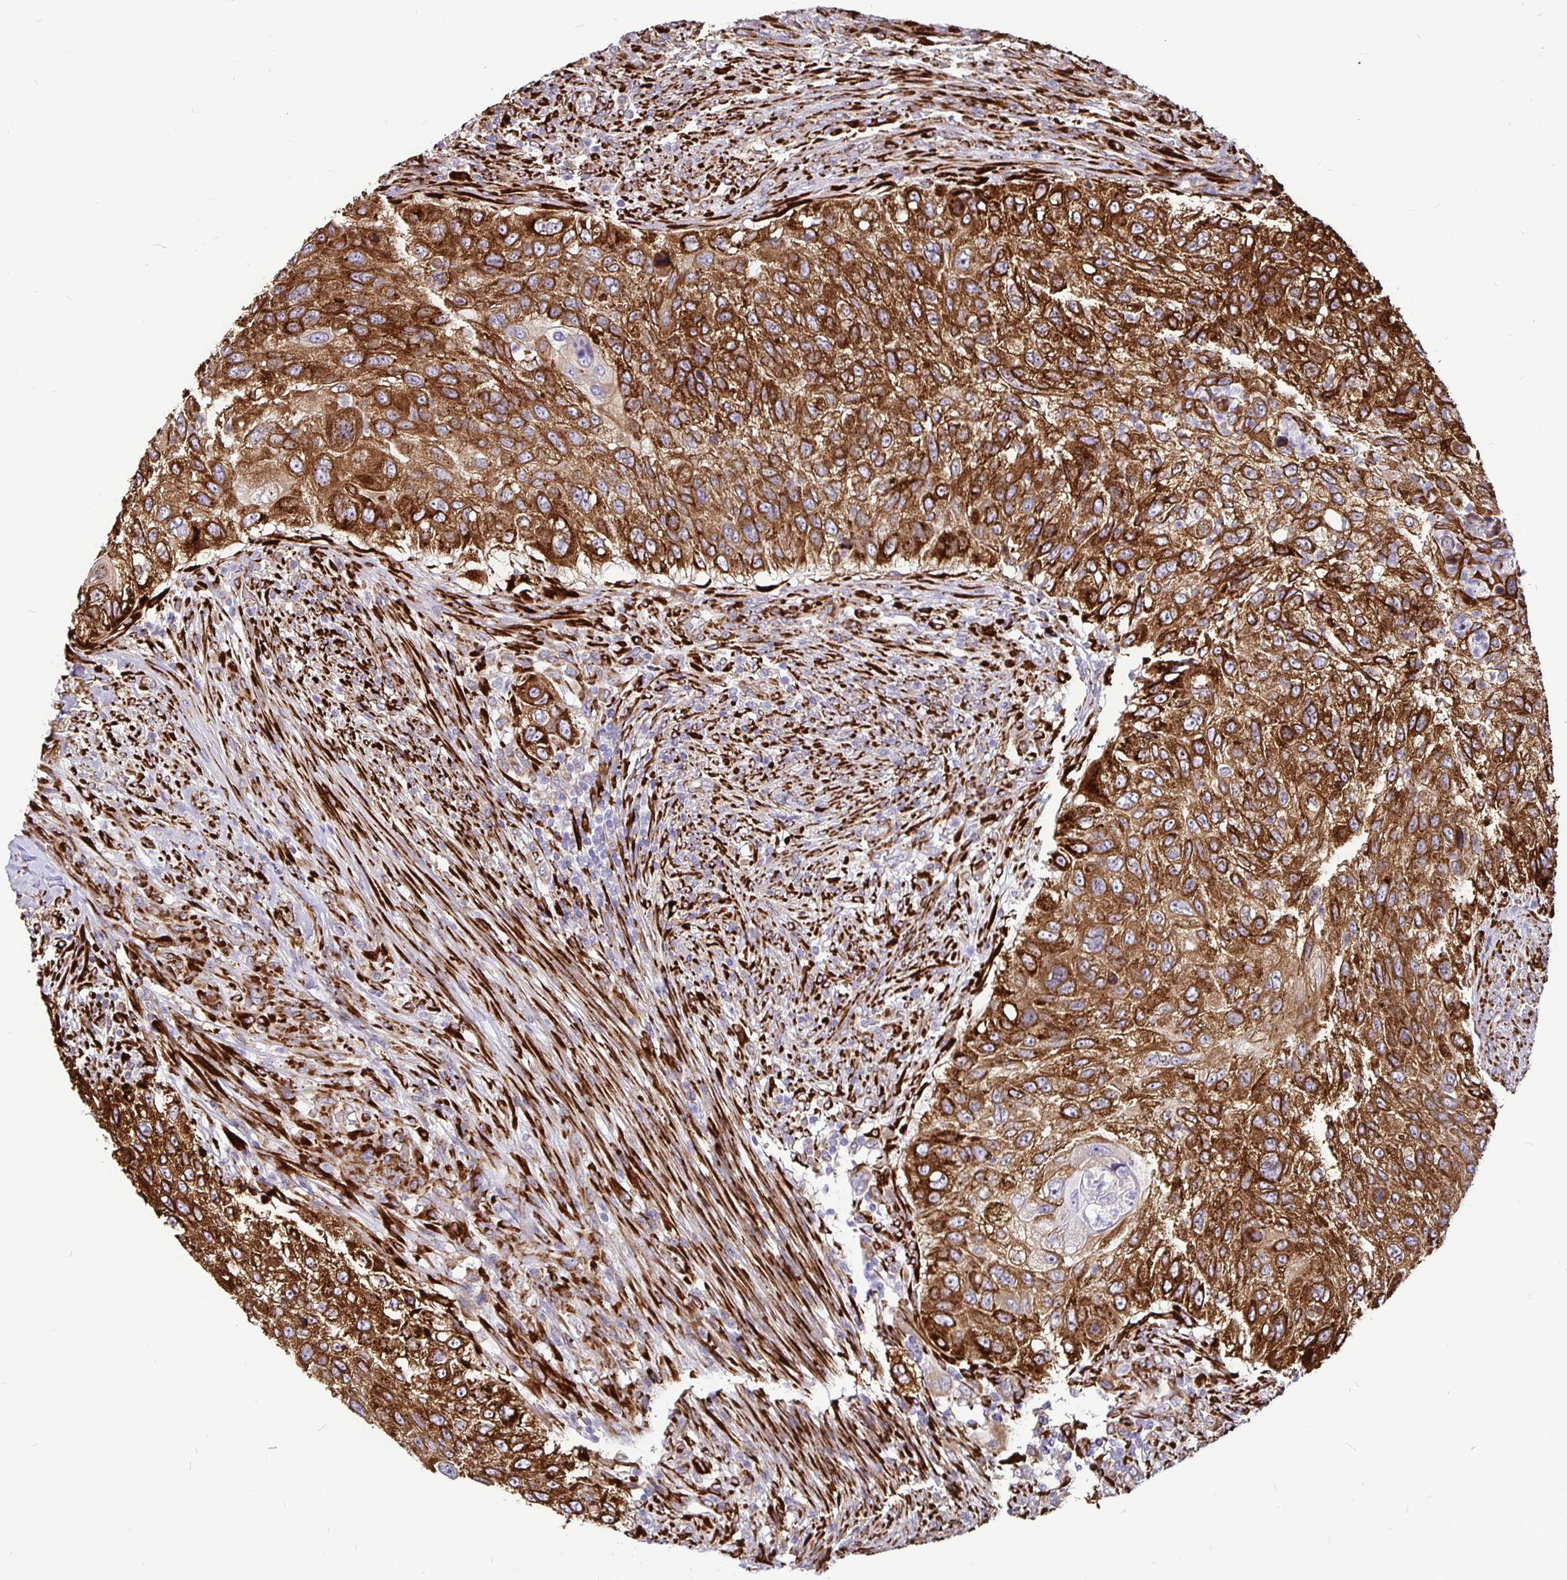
{"staining": {"intensity": "strong", "quantity": ">75%", "location": "cytoplasmic/membranous"}, "tissue": "urothelial cancer", "cell_type": "Tumor cells", "image_type": "cancer", "snomed": [{"axis": "morphology", "description": "Urothelial carcinoma, High grade"}, {"axis": "topography", "description": "Urinary bladder"}], "caption": "Protein staining by immunohistochemistry shows strong cytoplasmic/membranous positivity in approximately >75% of tumor cells in high-grade urothelial carcinoma.", "gene": "P4HA2", "patient": {"sex": "female", "age": 60}}